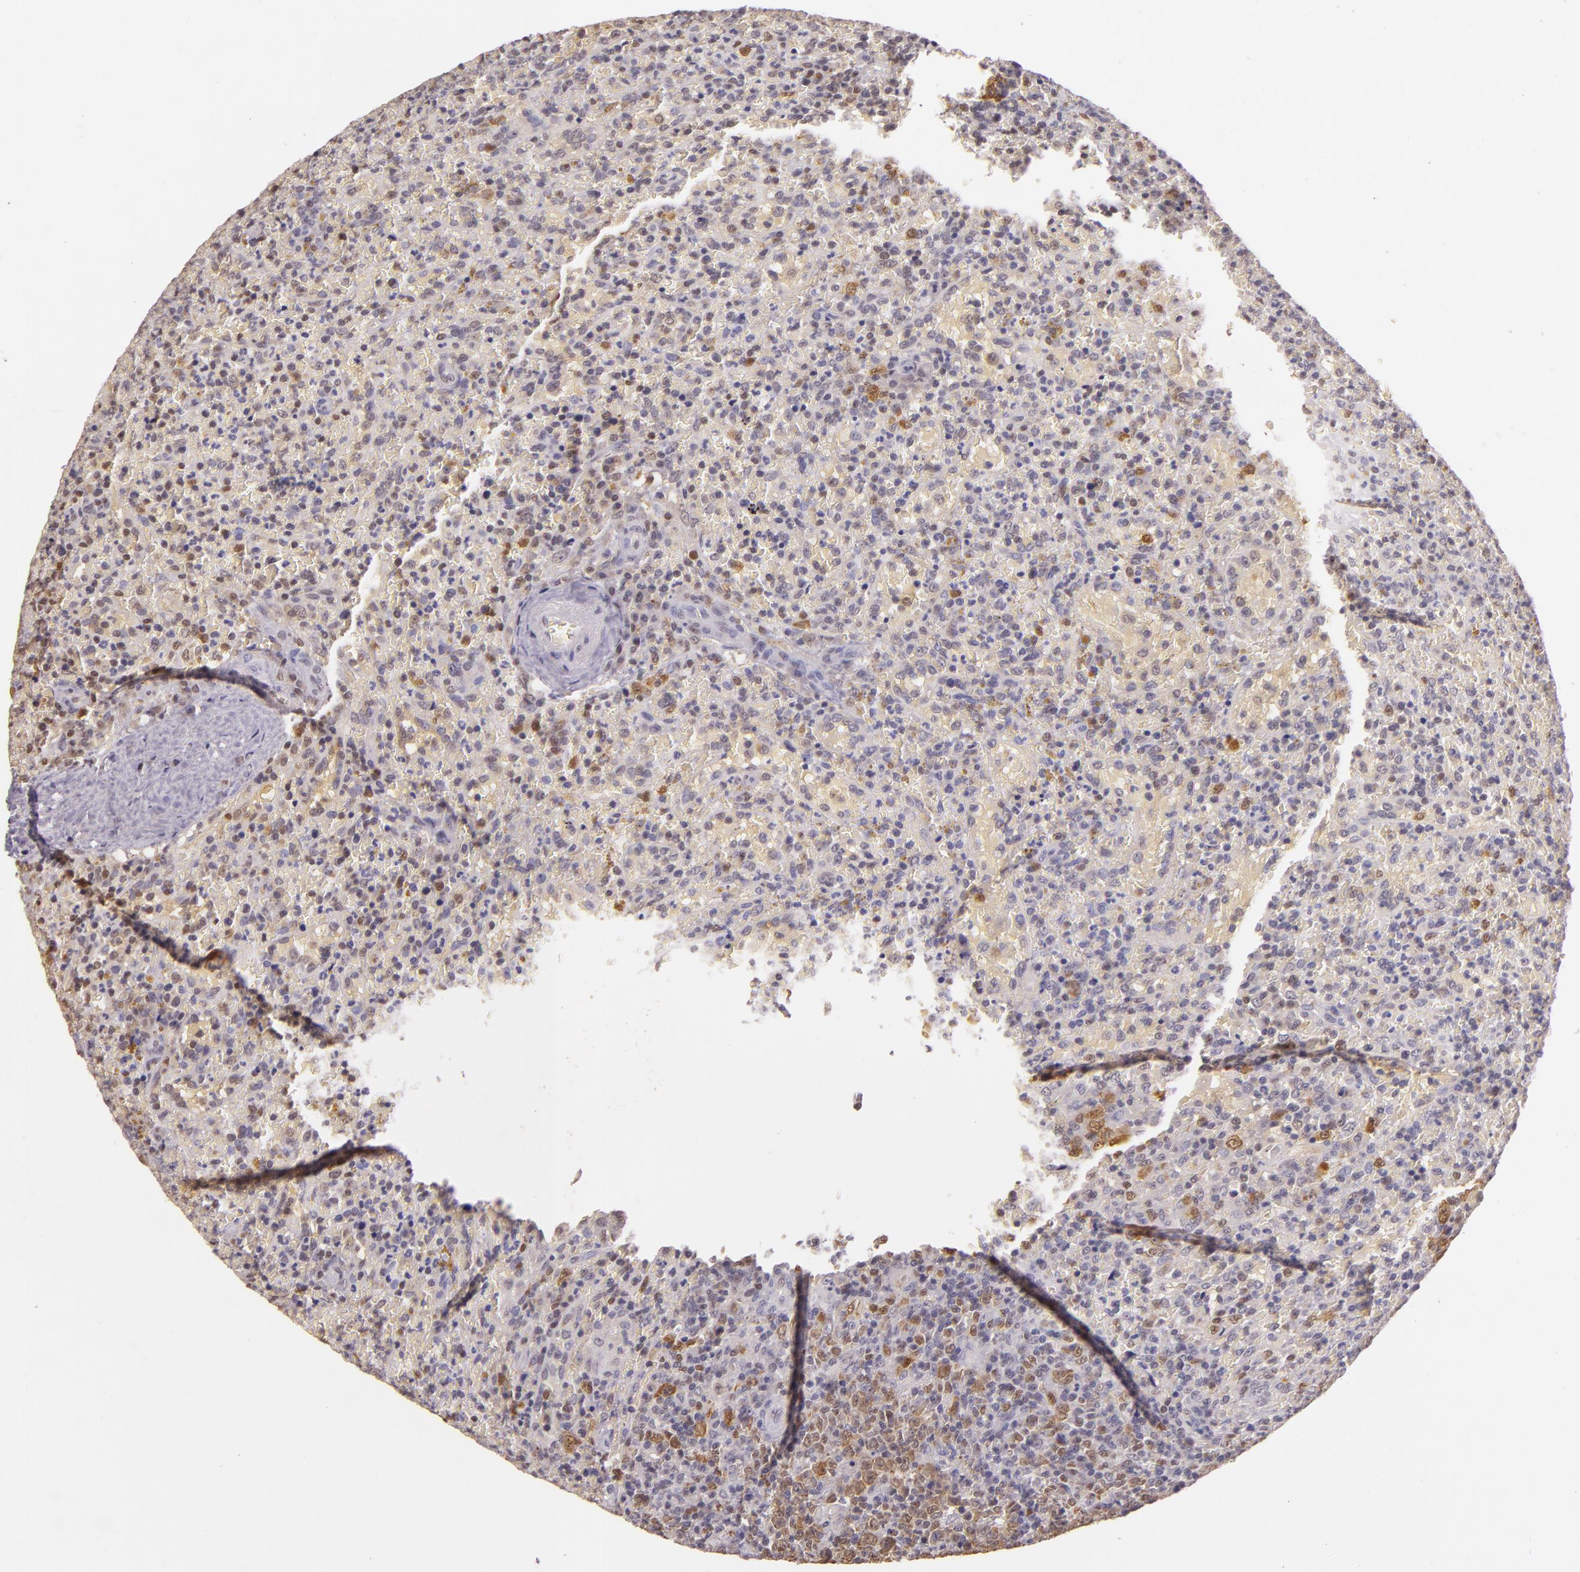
{"staining": {"intensity": "moderate", "quantity": "<25%", "location": "cytoplasmic/membranous,nuclear"}, "tissue": "lymphoma", "cell_type": "Tumor cells", "image_type": "cancer", "snomed": [{"axis": "morphology", "description": "Malignant lymphoma, non-Hodgkin's type, High grade"}, {"axis": "topography", "description": "Spleen"}, {"axis": "topography", "description": "Lymph node"}], "caption": "Tumor cells show low levels of moderate cytoplasmic/membranous and nuclear positivity in about <25% of cells in human high-grade malignant lymphoma, non-Hodgkin's type.", "gene": "HSPA8", "patient": {"sex": "female", "age": 70}}